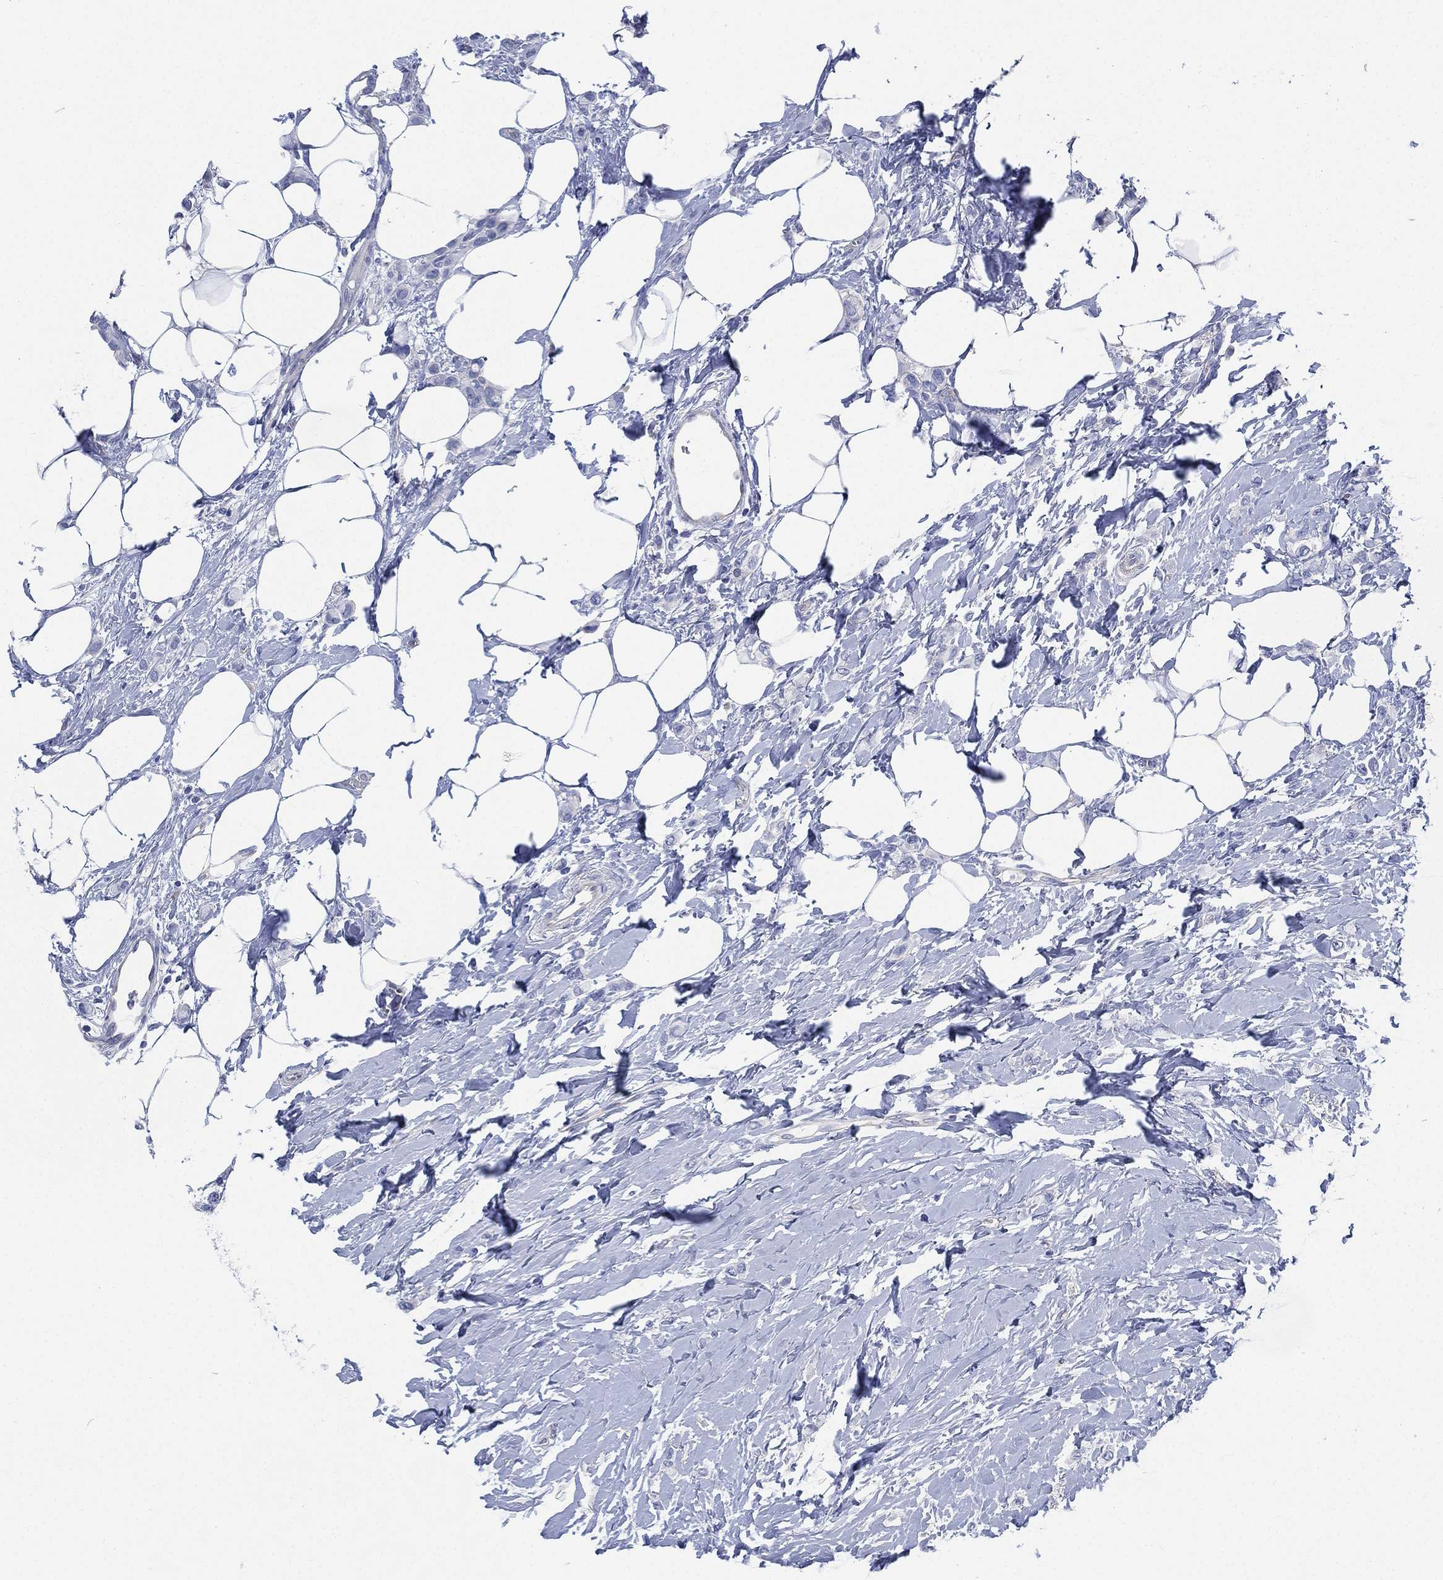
{"staining": {"intensity": "negative", "quantity": "none", "location": "none"}, "tissue": "breast cancer", "cell_type": "Tumor cells", "image_type": "cancer", "snomed": [{"axis": "morphology", "description": "Lobular carcinoma"}, {"axis": "topography", "description": "Breast"}], "caption": "Immunohistochemistry (IHC) photomicrograph of breast lobular carcinoma stained for a protein (brown), which reveals no staining in tumor cells.", "gene": "CCDC70", "patient": {"sex": "female", "age": 66}}